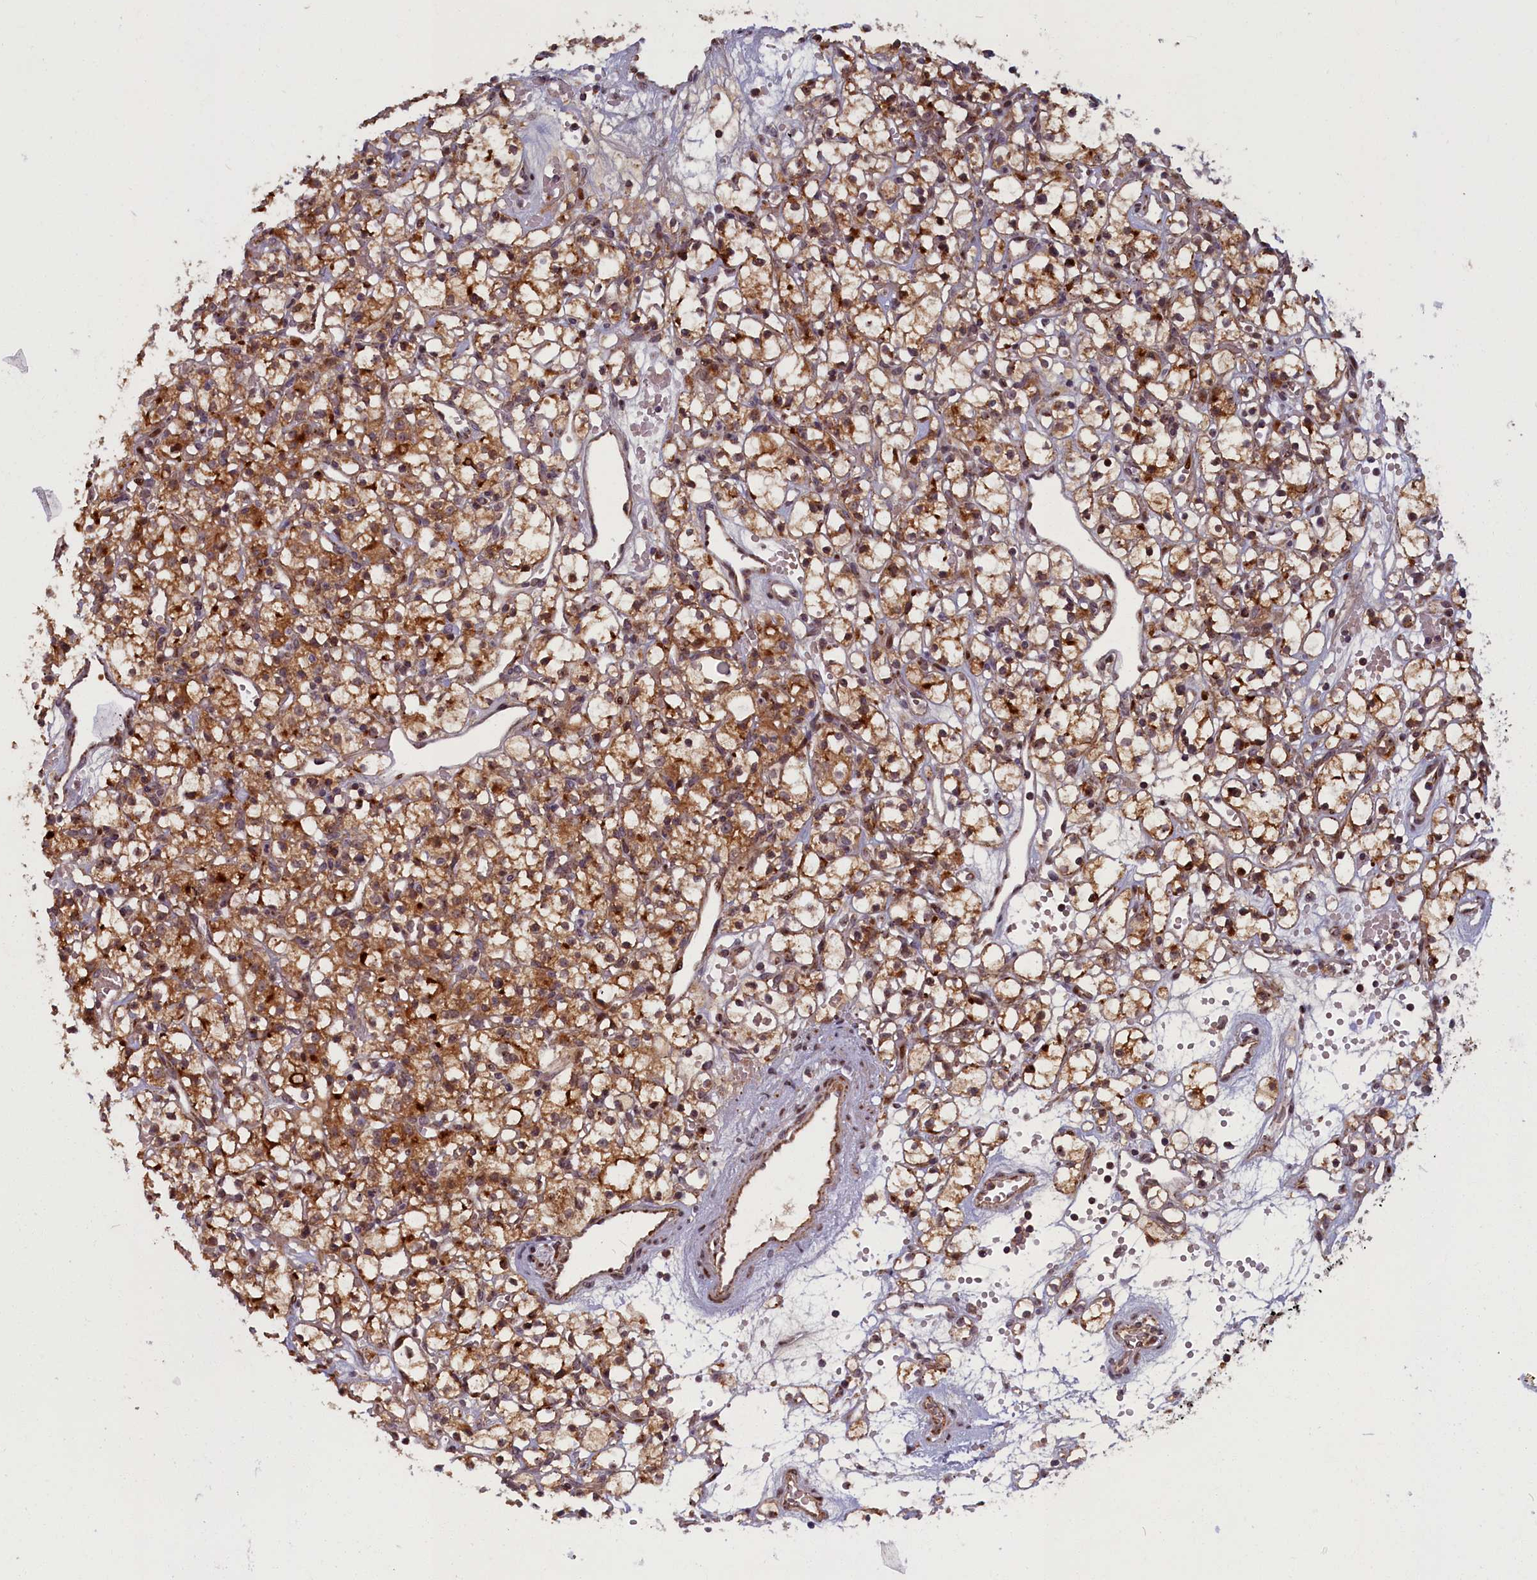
{"staining": {"intensity": "moderate", "quantity": ">75%", "location": "cytoplasmic/membranous,nuclear"}, "tissue": "renal cancer", "cell_type": "Tumor cells", "image_type": "cancer", "snomed": [{"axis": "morphology", "description": "Adenocarcinoma, NOS"}, {"axis": "topography", "description": "Kidney"}], "caption": "Immunohistochemical staining of renal cancer (adenocarcinoma) demonstrates moderate cytoplasmic/membranous and nuclear protein staining in approximately >75% of tumor cells. (Brightfield microscopy of DAB IHC at high magnification).", "gene": "PLA2G10", "patient": {"sex": "female", "age": 59}}